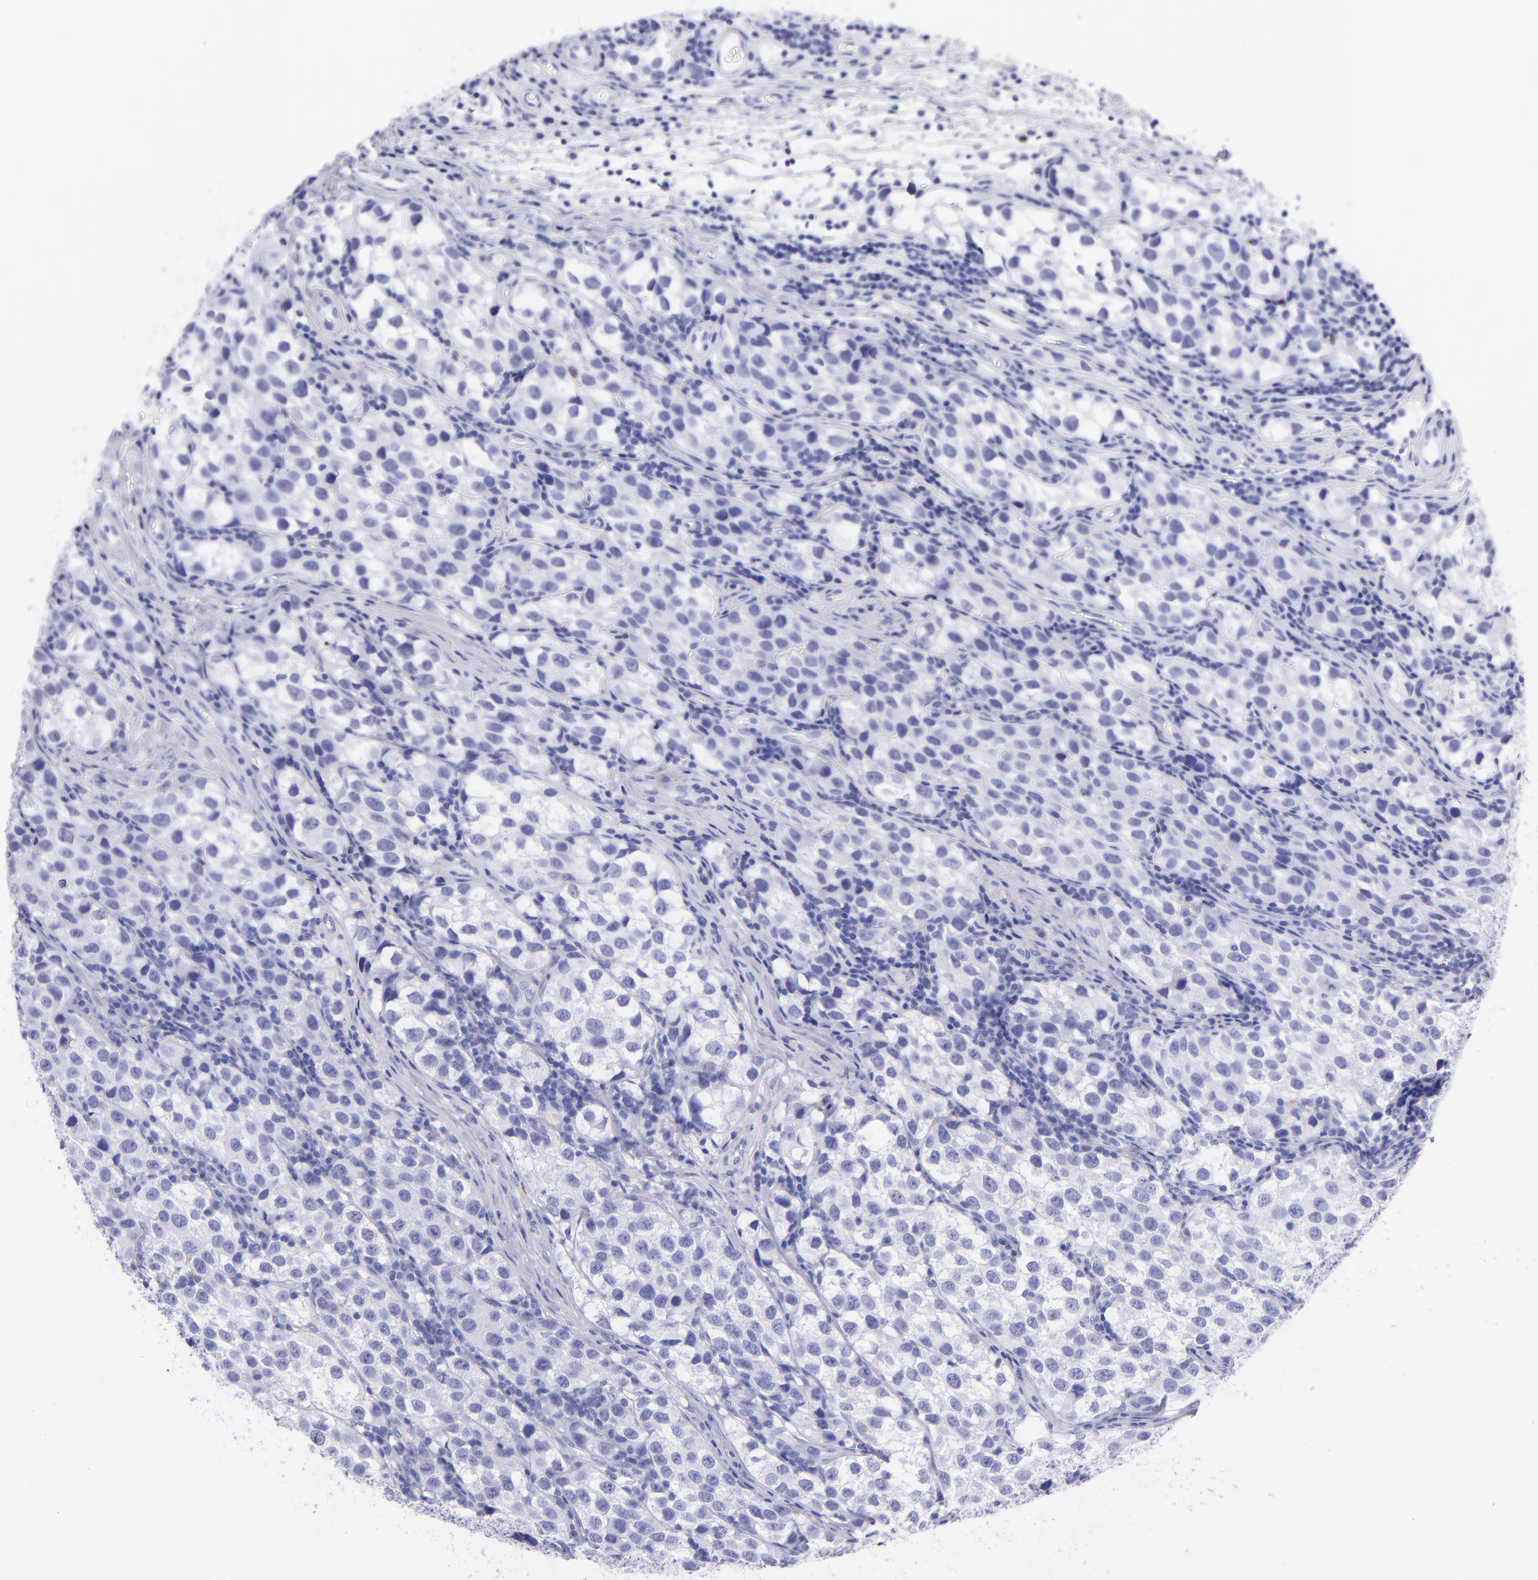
{"staining": {"intensity": "negative", "quantity": "none", "location": "none"}, "tissue": "testis cancer", "cell_type": "Tumor cells", "image_type": "cancer", "snomed": [{"axis": "morphology", "description": "Seminoma, NOS"}, {"axis": "topography", "description": "Testis"}], "caption": "Immunohistochemistry of testis cancer shows no positivity in tumor cells. The staining was performed using DAB (3,3'-diaminobenzidine) to visualize the protein expression in brown, while the nuclei were stained in blue with hematoxylin (Magnification: 20x).", "gene": "LAG3", "patient": {"sex": "male", "age": 39}}